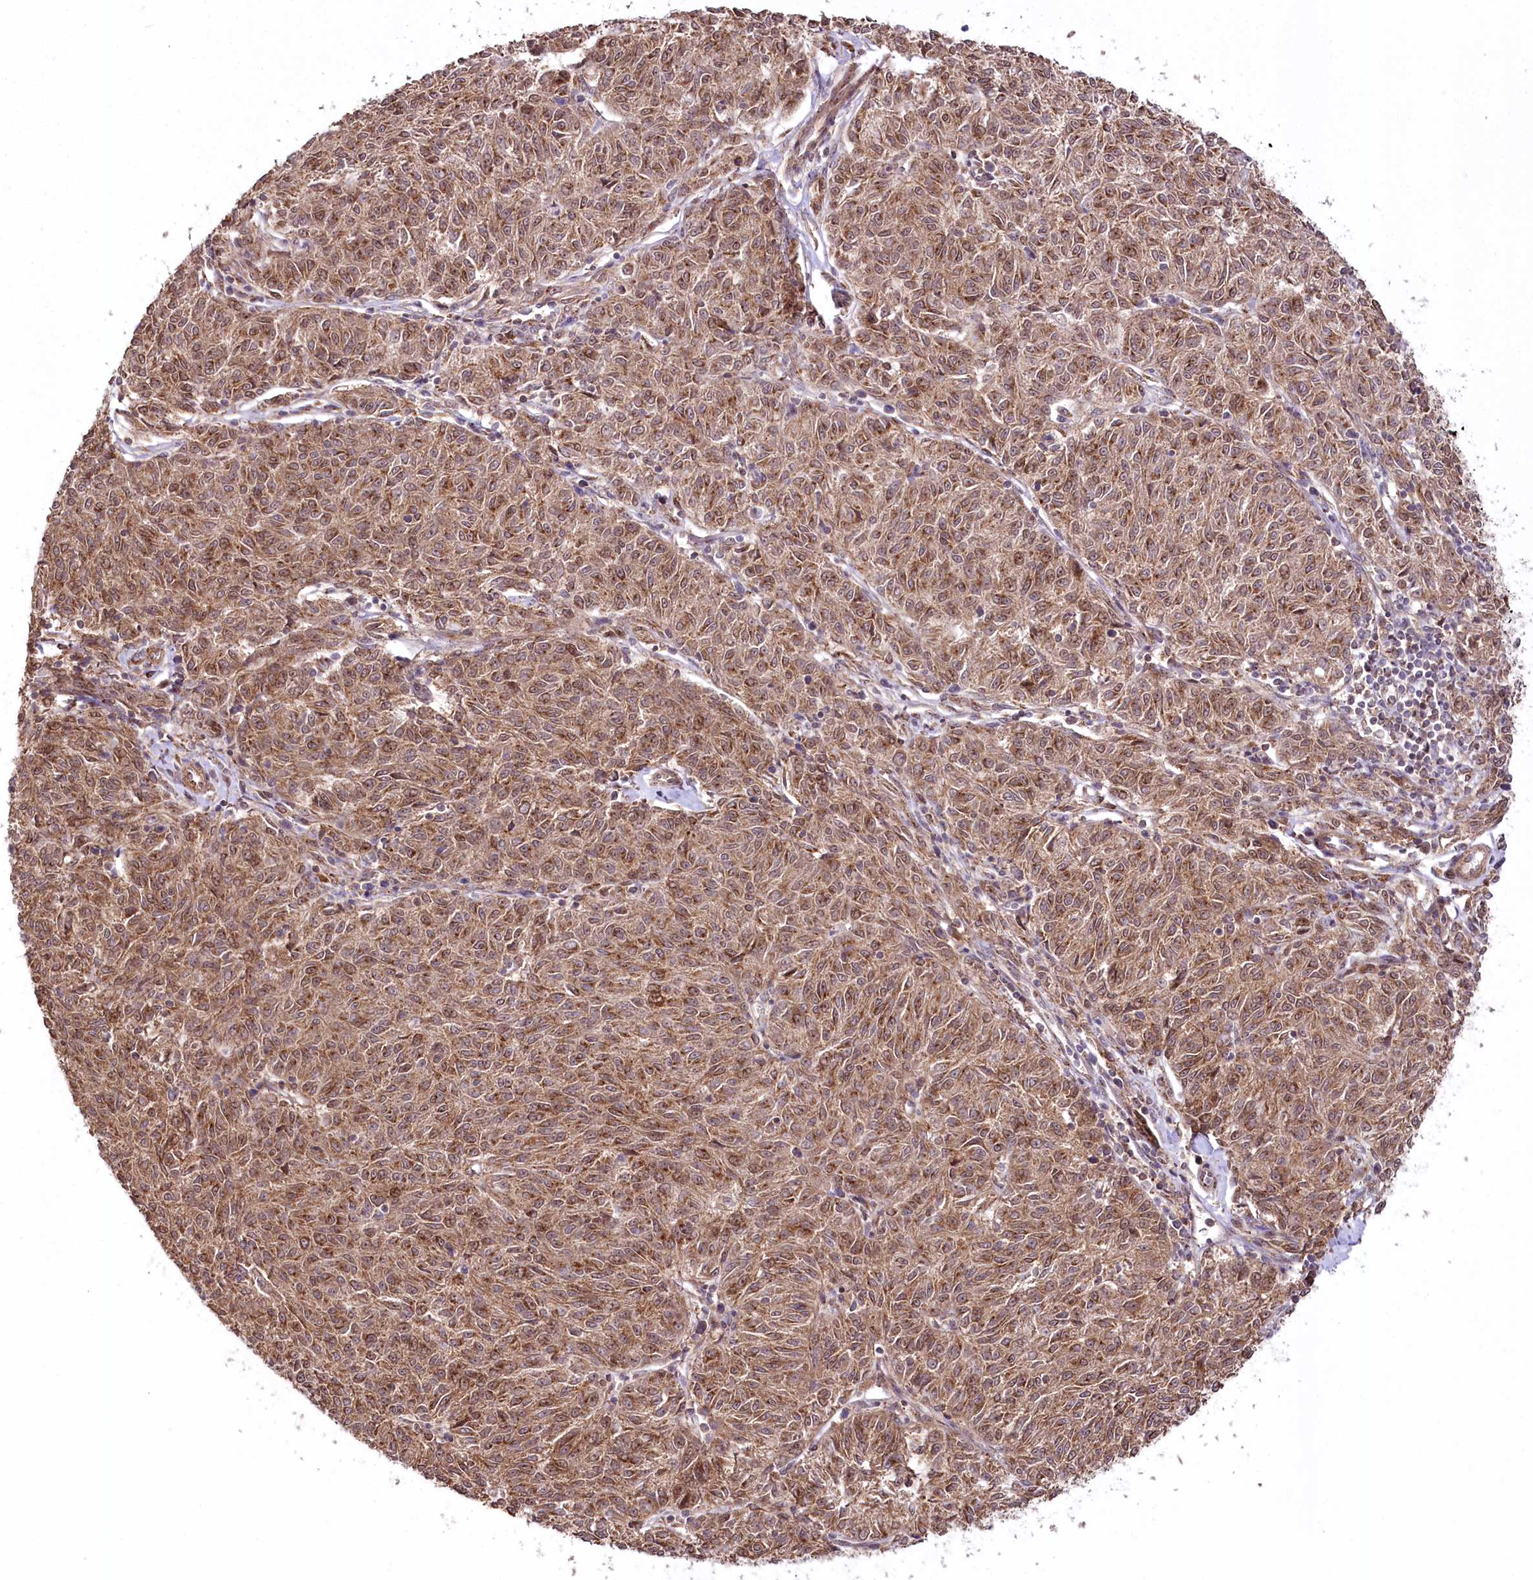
{"staining": {"intensity": "moderate", "quantity": ">75%", "location": "cytoplasmic/membranous"}, "tissue": "melanoma", "cell_type": "Tumor cells", "image_type": "cancer", "snomed": [{"axis": "morphology", "description": "Malignant melanoma, NOS"}, {"axis": "topography", "description": "Skin"}], "caption": "High-power microscopy captured an immunohistochemistry (IHC) photomicrograph of malignant melanoma, revealing moderate cytoplasmic/membranous expression in about >75% of tumor cells.", "gene": "CCDC91", "patient": {"sex": "female", "age": 72}}